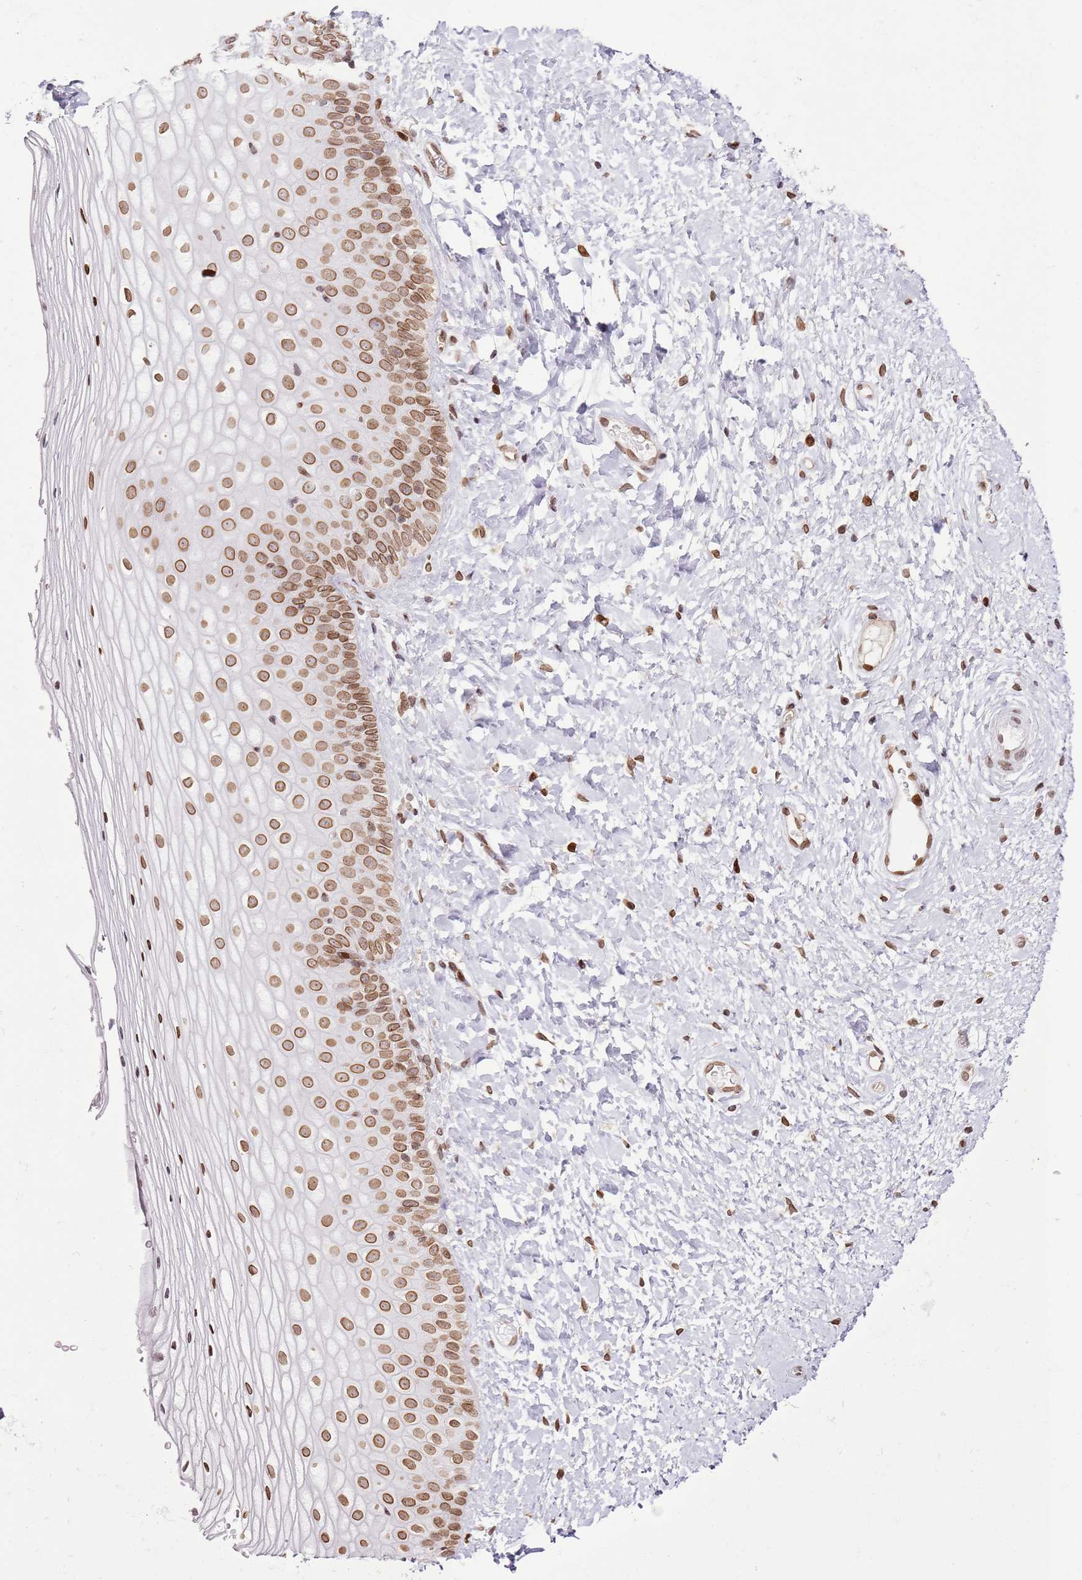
{"staining": {"intensity": "moderate", "quantity": ">75%", "location": "cytoplasmic/membranous,nuclear"}, "tissue": "vagina", "cell_type": "Squamous epithelial cells", "image_type": "normal", "snomed": [{"axis": "morphology", "description": "Normal tissue, NOS"}, {"axis": "topography", "description": "Vagina"}], "caption": "Immunohistochemistry (IHC) (DAB) staining of benign human vagina shows moderate cytoplasmic/membranous,nuclear protein positivity in about >75% of squamous epithelial cells. (IHC, brightfield microscopy, high magnification).", "gene": "POU6F1", "patient": {"sex": "female", "age": 65}}